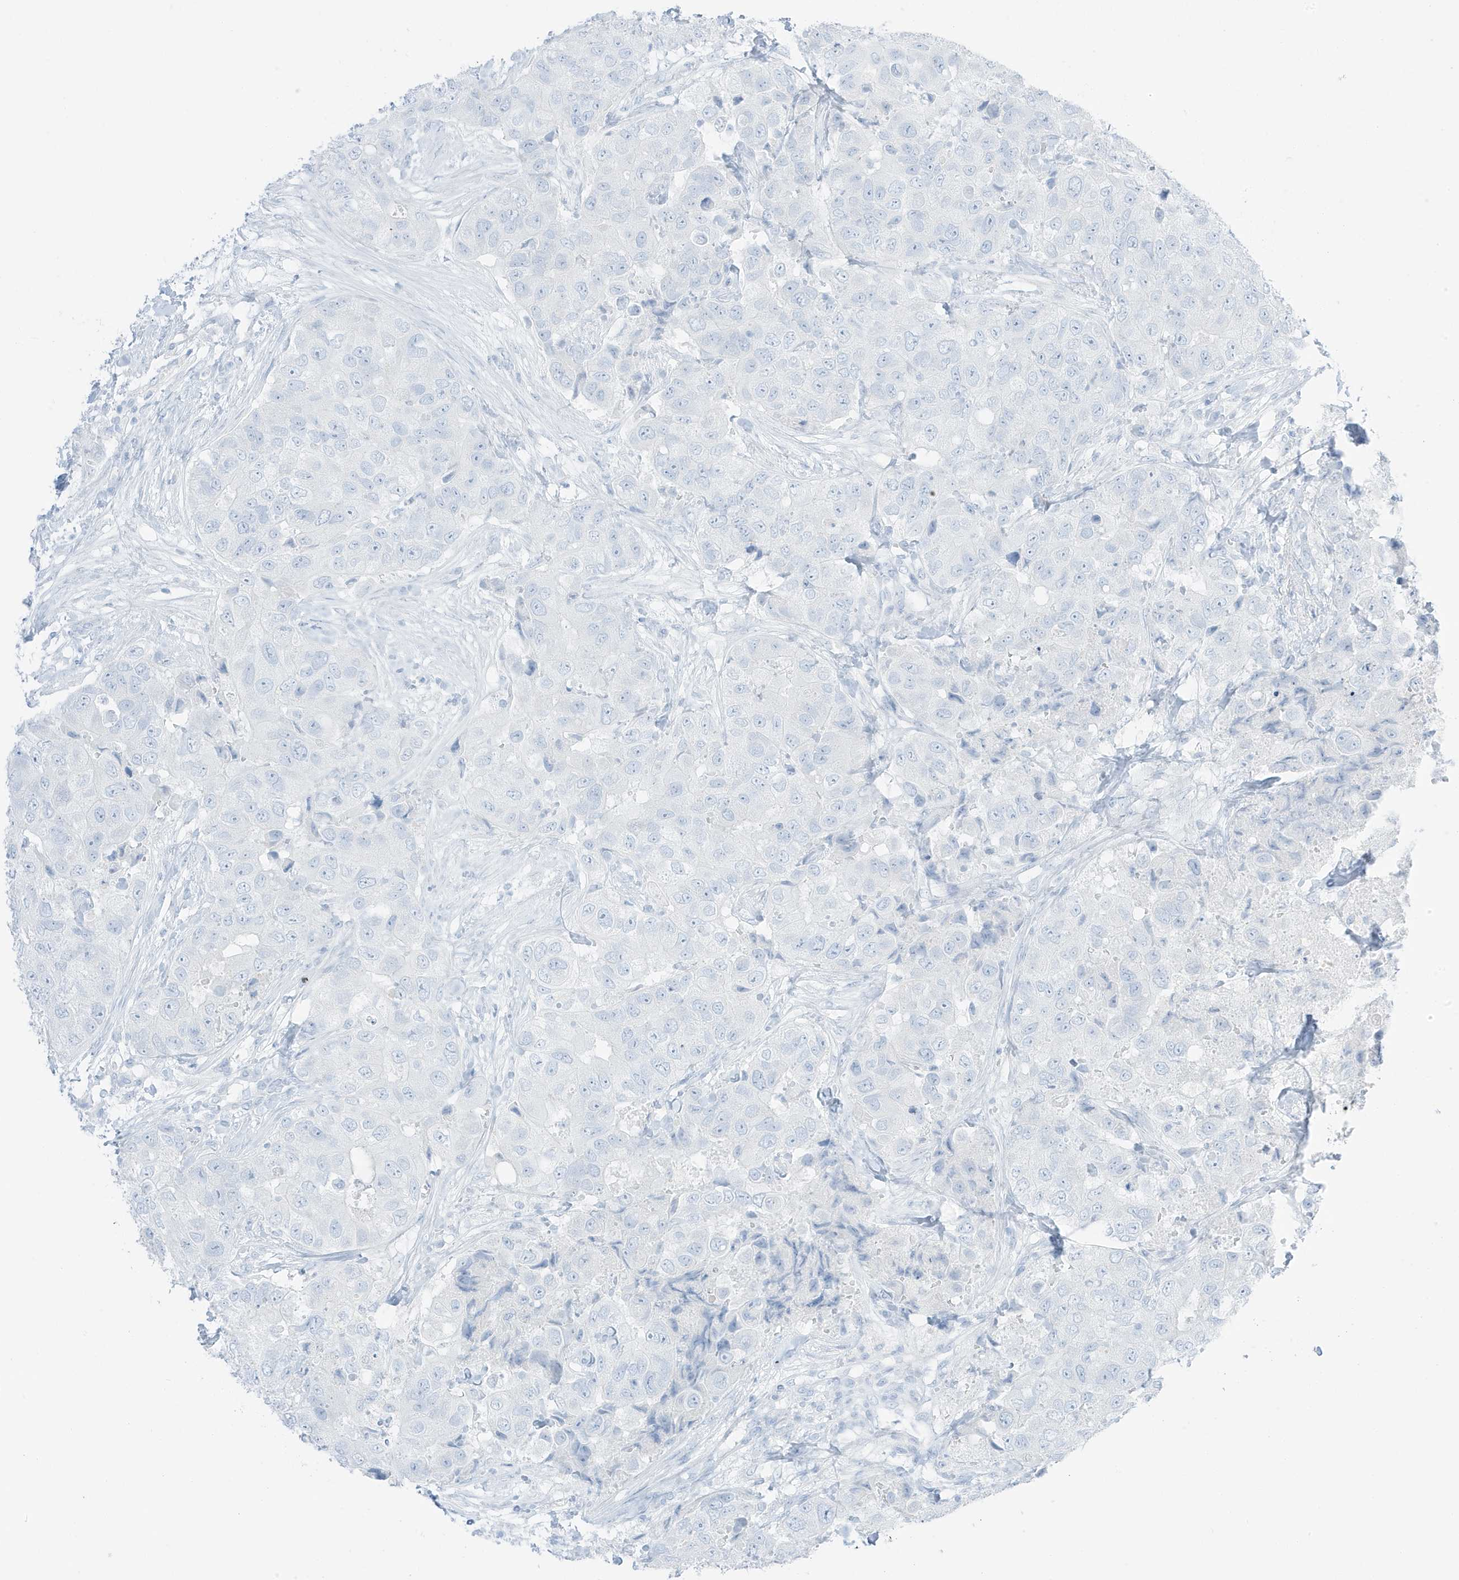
{"staining": {"intensity": "negative", "quantity": "none", "location": "none"}, "tissue": "breast cancer", "cell_type": "Tumor cells", "image_type": "cancer", "snomed": [{"axis": "morphology", "description": "Duct carcinoma"}, {"axis": "topography", "description": "Breast"}], "caption": "Immunohistochemical staining of human breast cancer demonstrates no significant expression in tumor cells. (DAB IHC, high magnification).", "gene": "SLC22A13", "patient": {"sex": "female", "age": 62}}